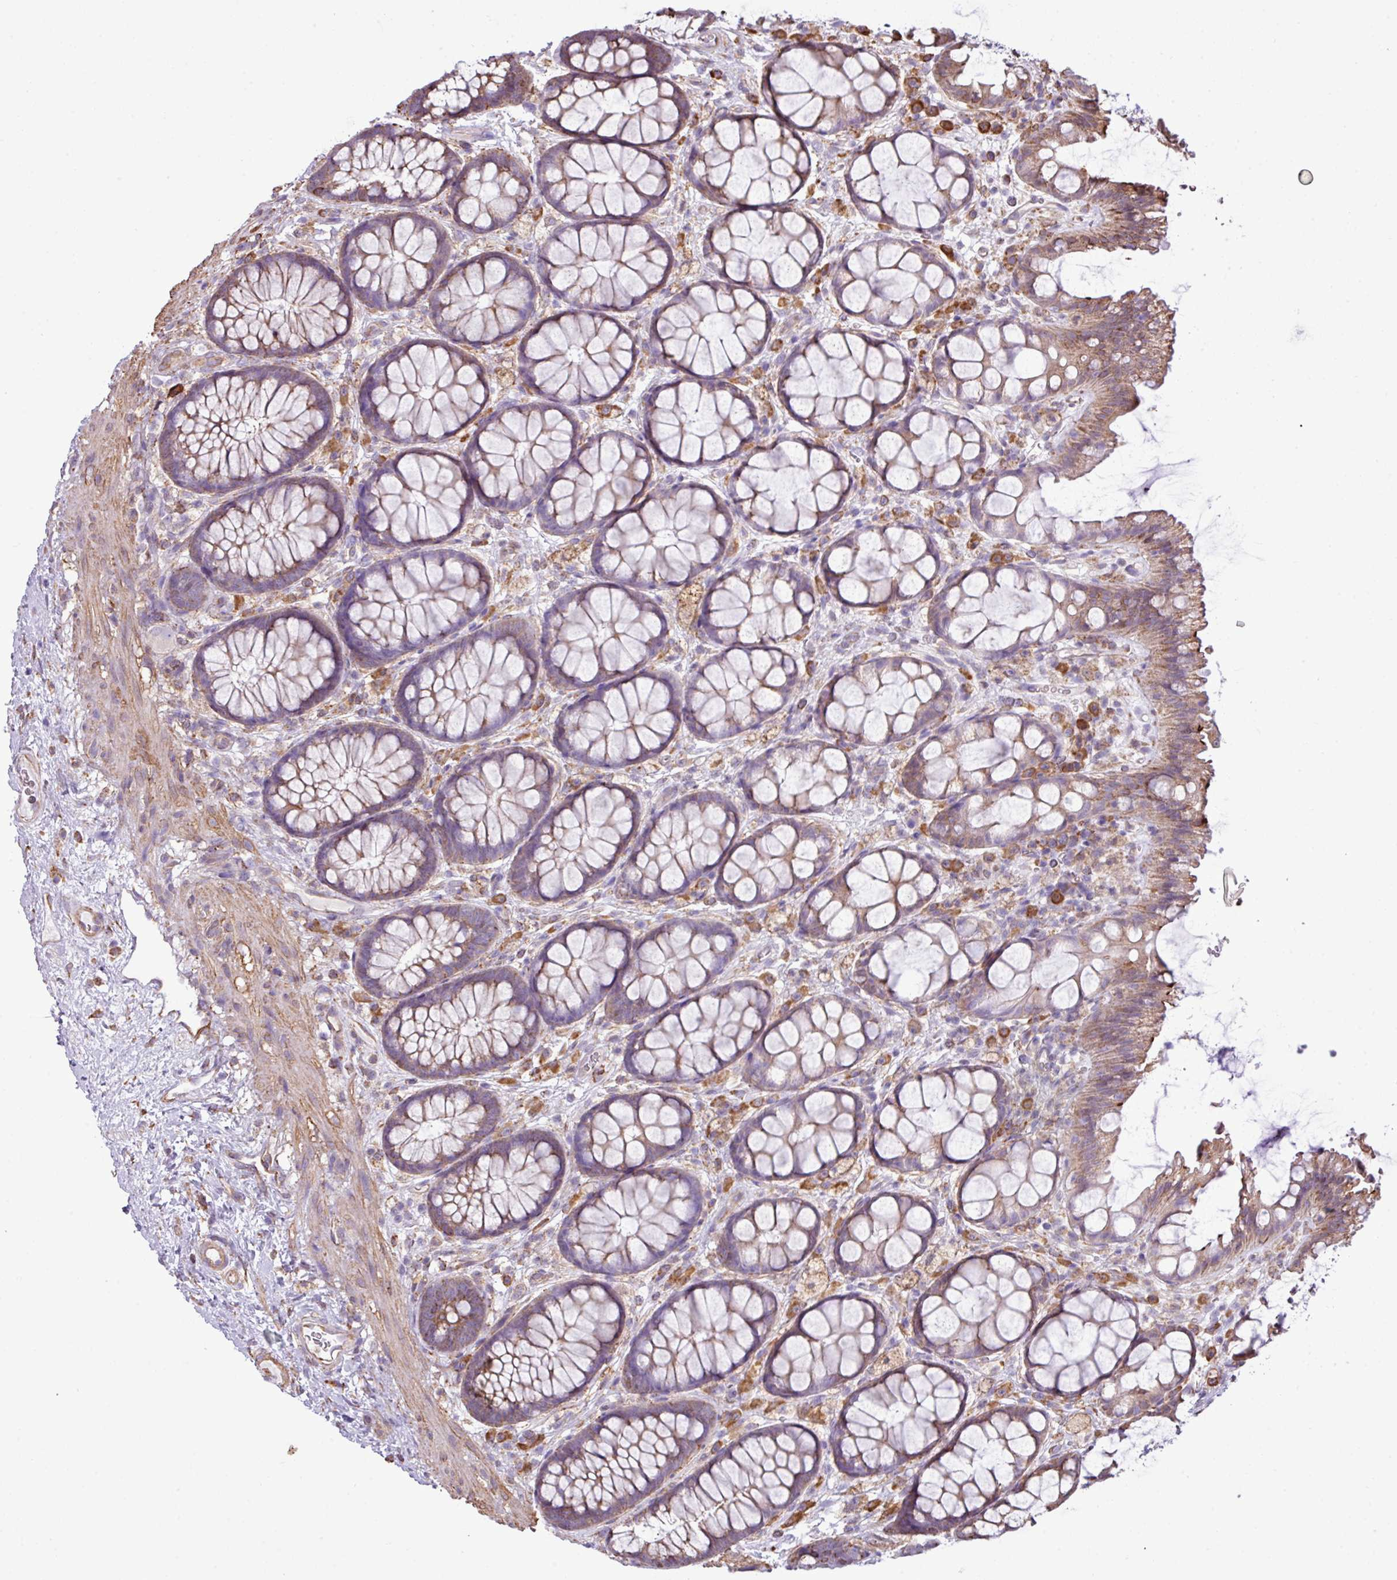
{"staining": {"intensity": "moderate", "quantity": "<25%", "location": "cytoplasmic/membranous"}, "tissue": "rectum", "cell_type": "Glandular cells", "image_type": "normal", "snomed": [{"axis": "morphology", "description": "Normal tissue, NOS"}, {"axis": "topography", "description": "Rectum"}], "caption": "A high-resolution micrograph shows immunohistochemistry staining of benign rectum, which exhibits moderate cytoplasmic/membranous positivity in approximately <25% of glandular cells. The protein is shown in brown color, while the nuclei are stained blue.", "gene": "ZSCAN5A", "patient": {"sex": "female", "age": 67}}